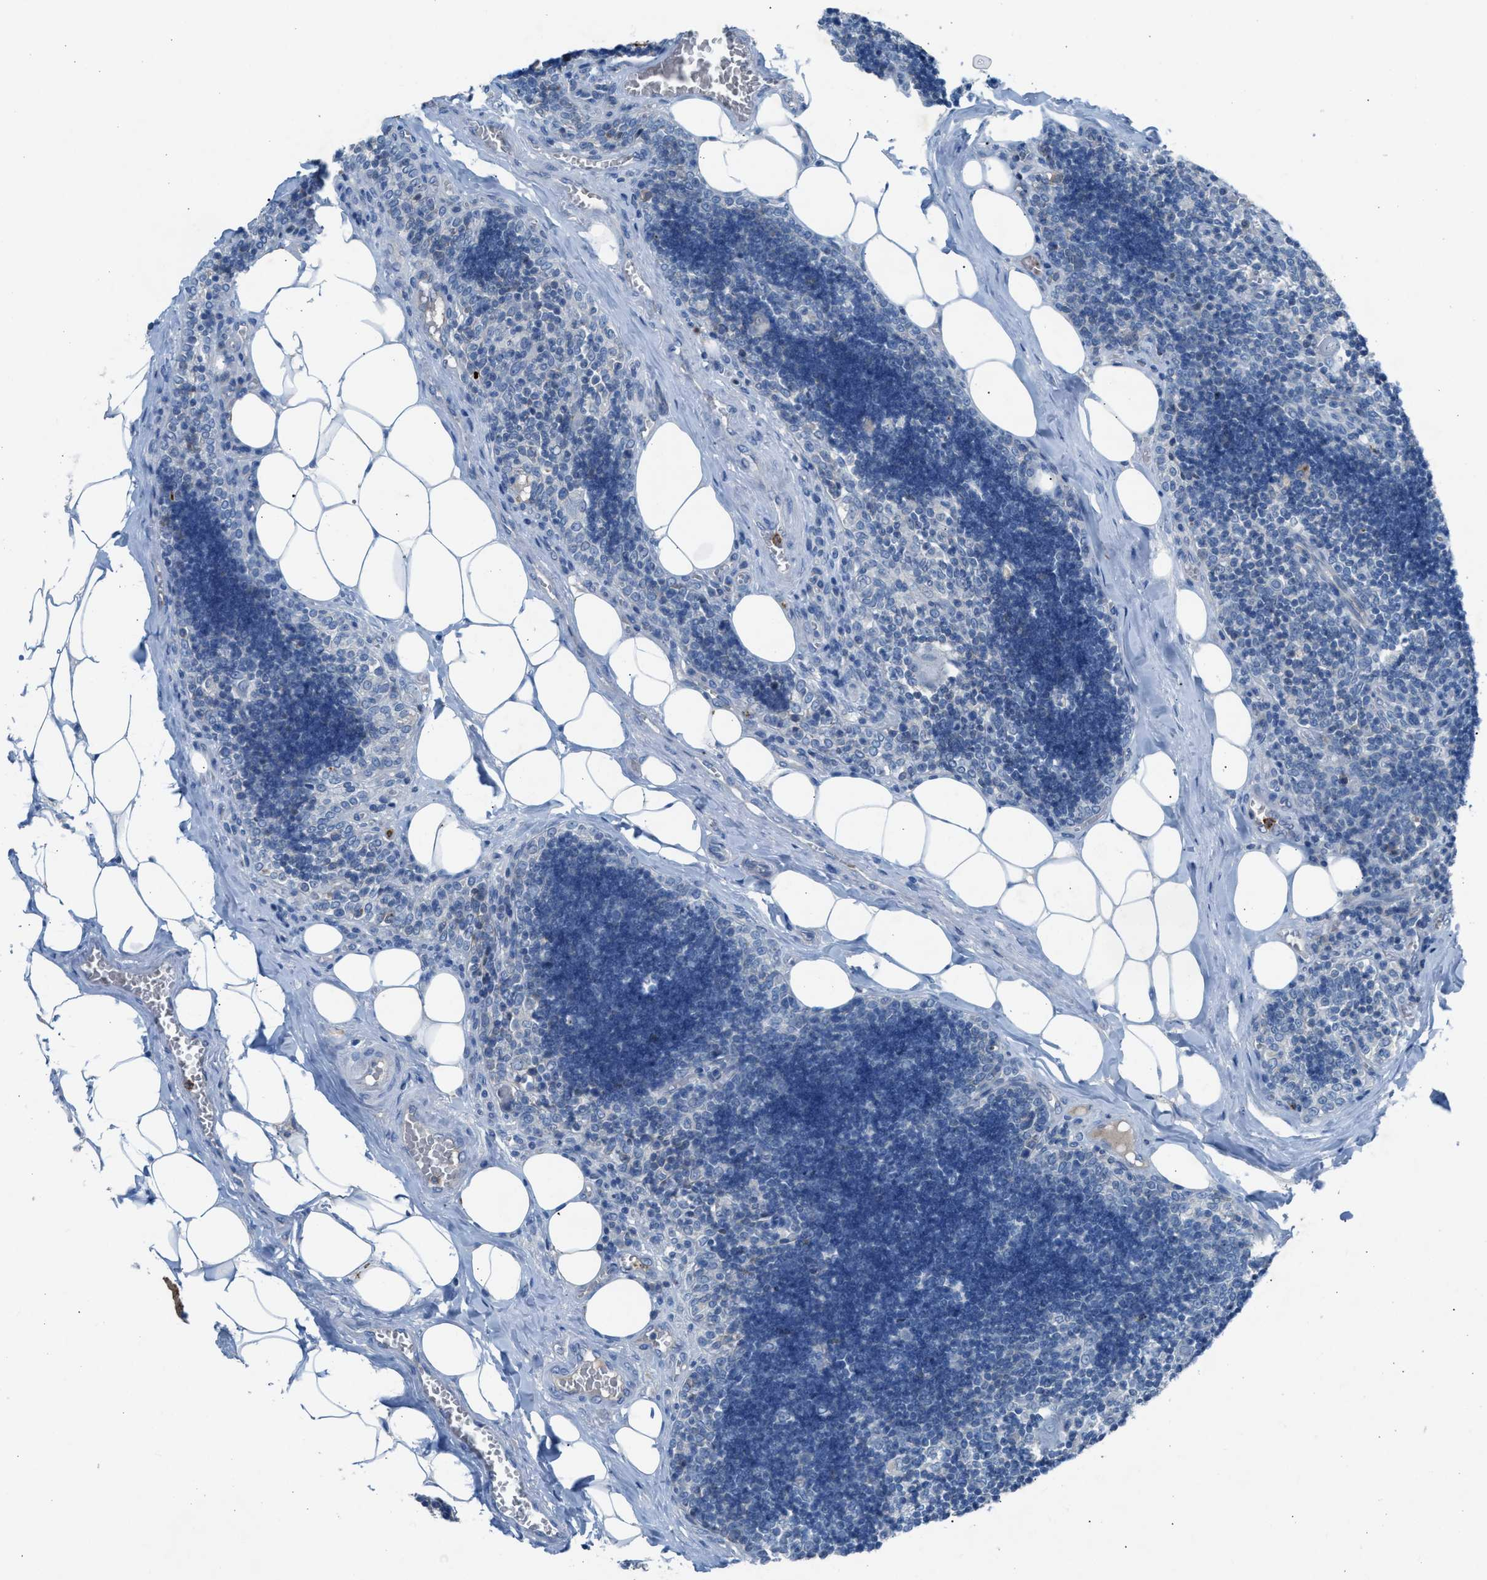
{"staining": {"intensity": "negative", "quantity": "none", "location": "none"}, "tissue": "lymph node", "cell_type": "Germinal center cells", "image_type": "normal", "snomed": [{"axis": "morphology", "description": "Normal tissue, NOS"}, {"axis": "topography", "description": "Lymph node"}], "caption": "Immunohistochemistry (IHC) histopathology image of unremarkable lymph node: human lymph node stained with DAB (3,3'-diaminobenzidine) displays no significant protein positivity in germinal center cells.", "gene": "CFAP77", "patient": {"sex": "male", "age": 33}}